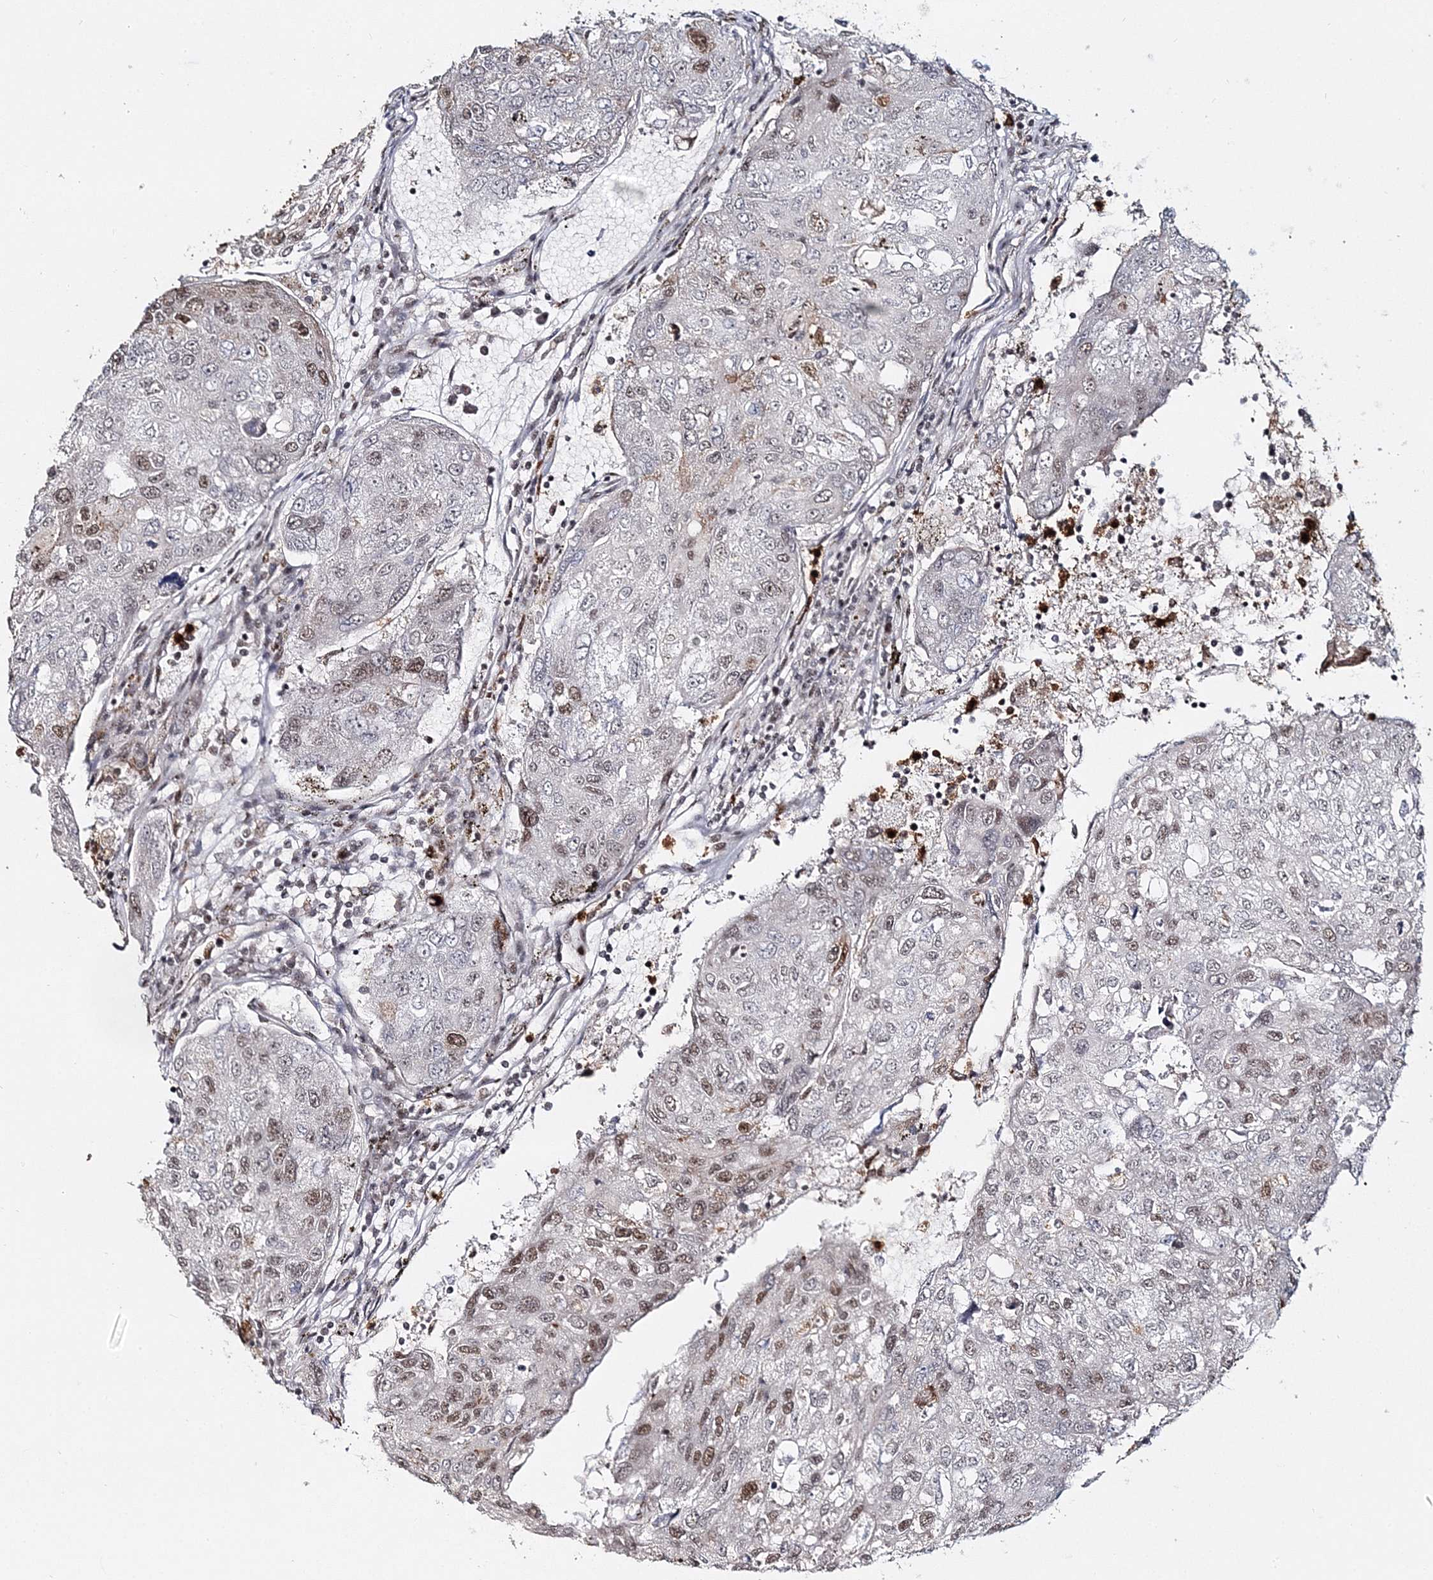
{"staining": {"intensity": "moderate", "quantity": "<25%", "location": "nuclear"}, "tissue": "urothelial cancer", "cell_type": "Tumor cells", "image_type": "cancer", "snomed": [{"axis": "morphology", "description": "Urothelial carcinoma, High grade"}, {"axis": "topography", "description": "Lymph node"}, {"axis": "topography", "description": "Urinary bladder"}], "caption": "This photomicrograph displays immunohistochemistry staining of urothelial cancer, with low moderate nuclear expression in about <25% of tumor cells.", "gene": "QRICH1", "patient": {"sex": "male", "age": 51}}